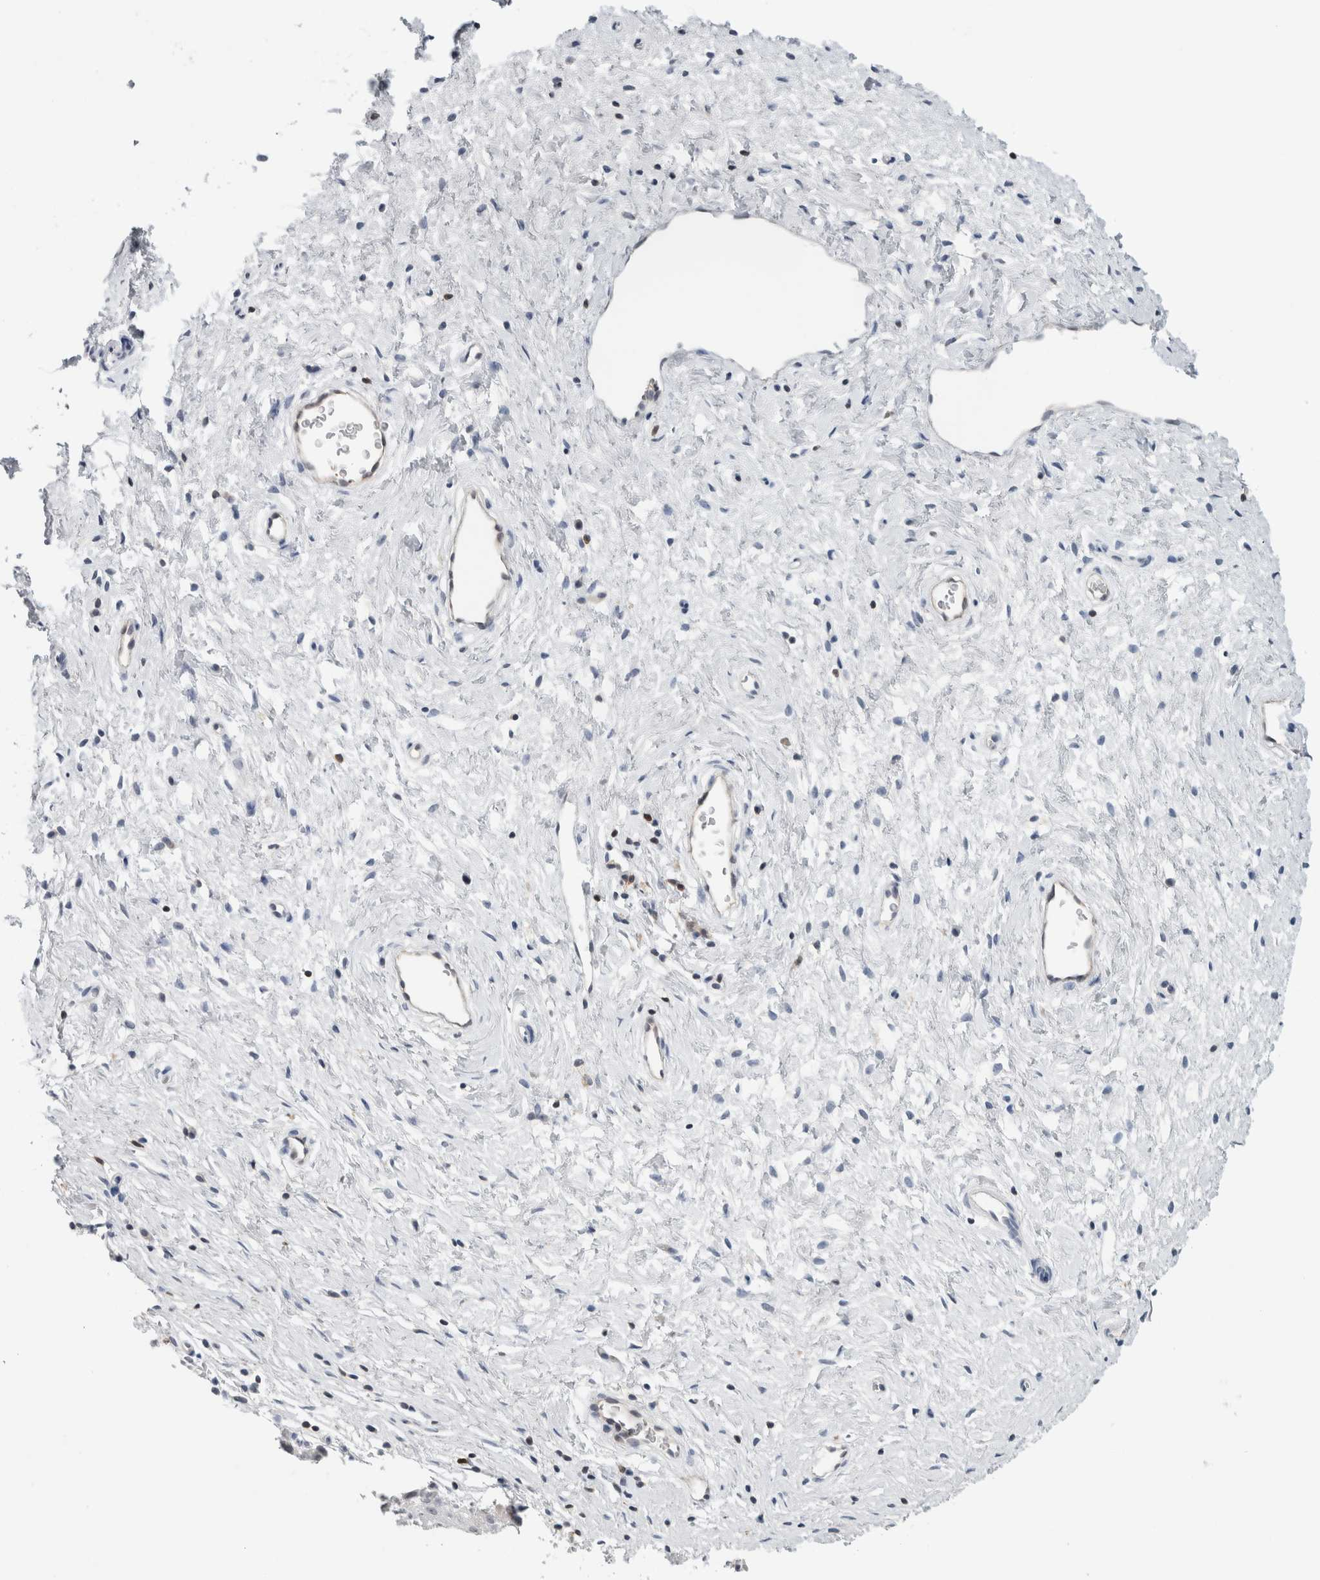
{"staining": {"intensity": "weak", "quantity": "<25%", "location": "cytoplasmic/membranous"}, "tissue": "cervix", "cell_type": "Glandular cells", "image_type": "normal", "snomed": [{"axis": "morphology", "description": "Normal tissue, NOS"}, {"axis": "topography", "description": "Cervix"}], "caption": "This is an IHC micrograph of normal cervix. There is no positivity in glandular cells.", "gene": "CASP6", "patient": {"sex": "female", "age": 27}}